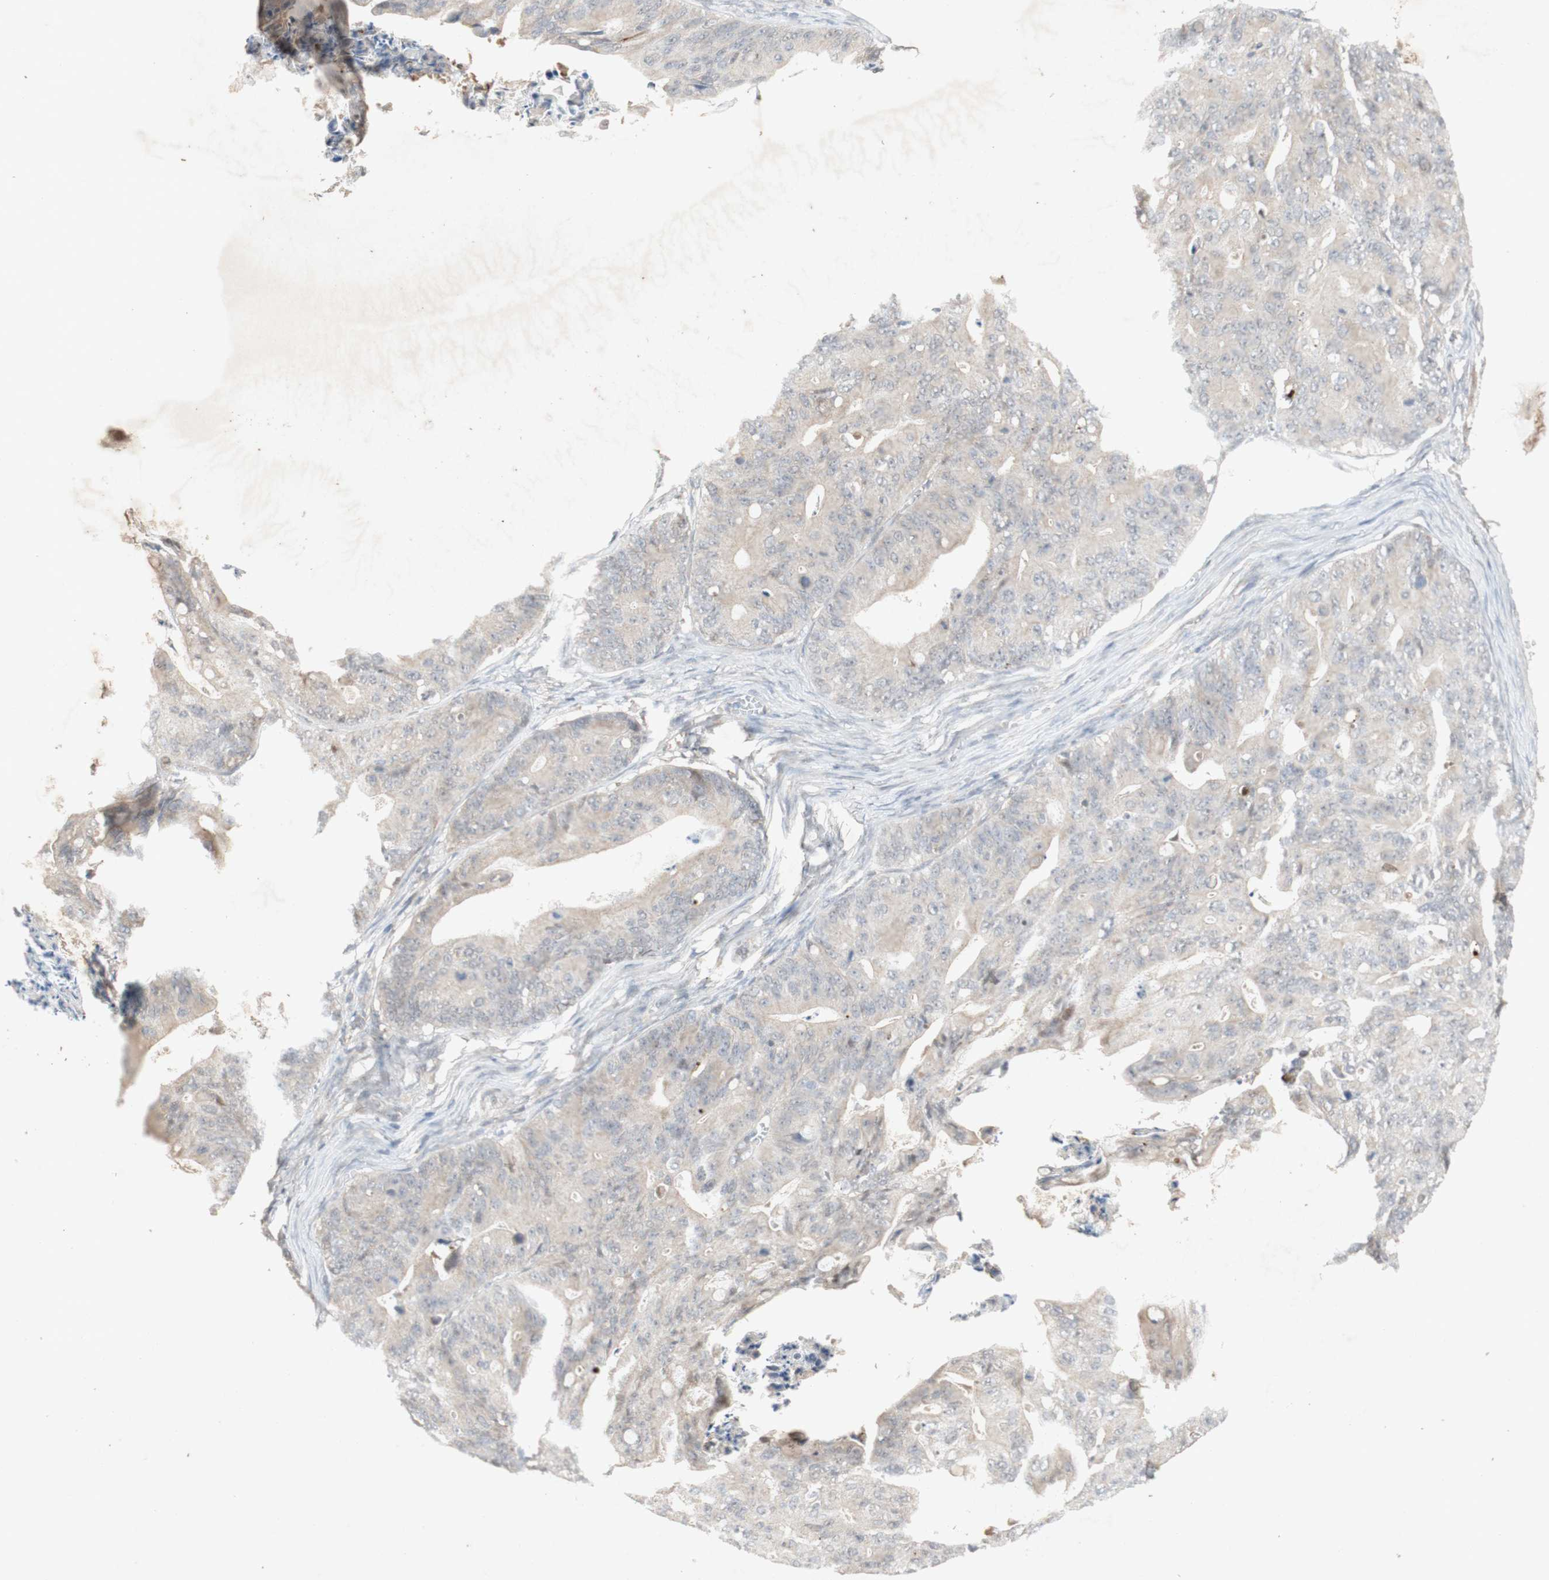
{"staining": {"intensity": "weak", "quantity": "<25%", "location": "cytoplasmic/membranous"}, "tissue": "ovarian cancer", "cell_type": "Tumor cells", "image_type": "cancer", "snomed": [{"axis": "morphology", "description": "Cystadenocarcinoma, mucinous, NOS"}, {"axis": "topography", "description": "Ovary"}], "caption": "The image demonstrates no significant positivity in tumor cells of ovarian mucinous cystadenocarcinoma.", "gene": "NRG4", "patient": {"sex": "female", "age": 37}}